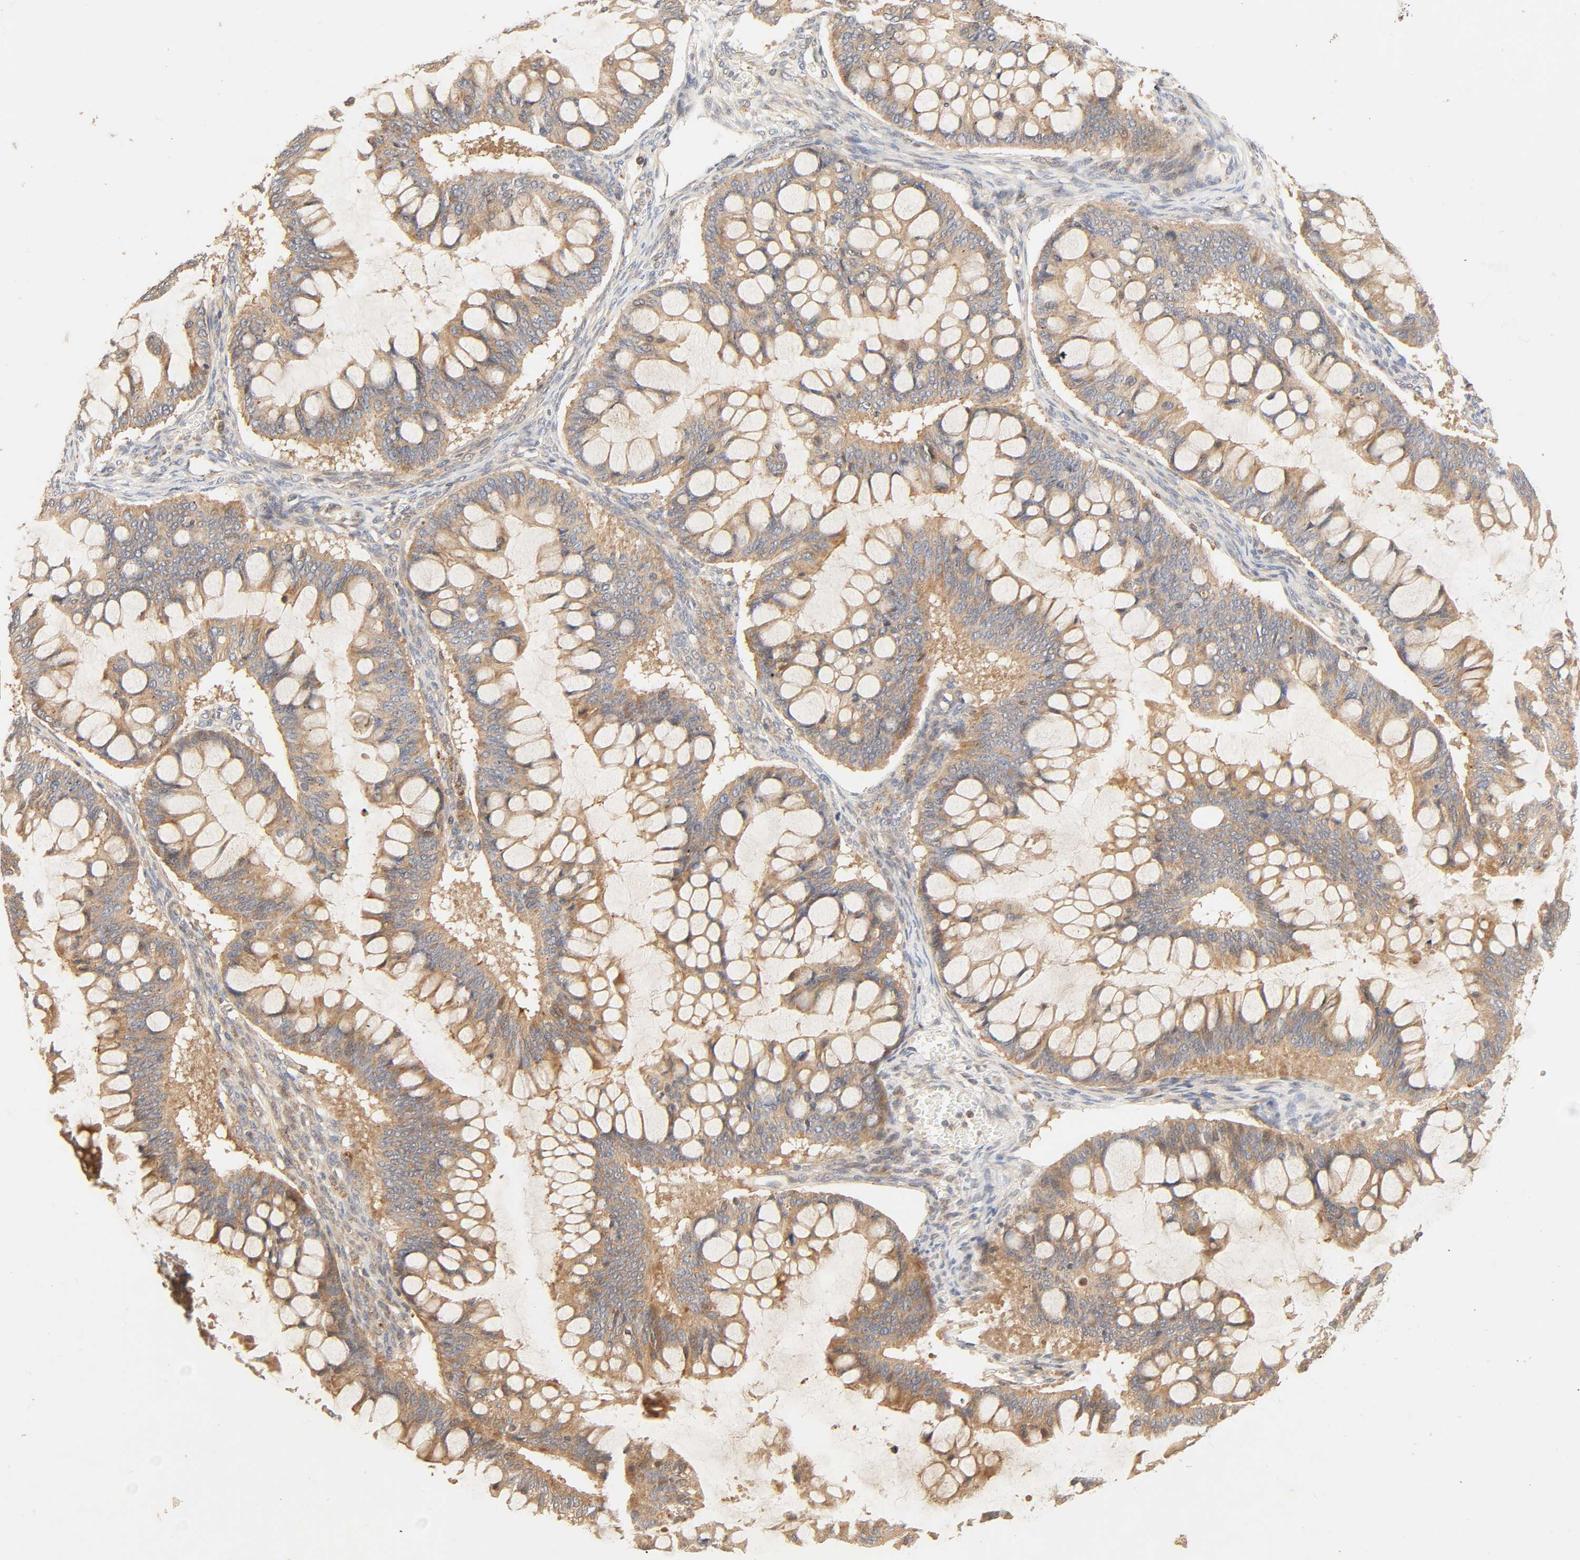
{"staining": {"intensity": "moderate", "quantity": ">75%", "location": "cytoplasmic/membranous"}, "tissue": "ovarian cancer", "cell_type": "Tumor cells", "image_type": "cancer", "snomed": [{"axis": "morphology", "description": "Cystadenocarcinoma, mucinous, NOS"}, {"axis": "topography", "description": "Ovary"}], "caption": "Brown immunohistochemical staining in human ovarian mucinous cystadenocarcinoma reveals moderate cytoplasmic/membranous expression in about >75% of tumor cells.", "gene": "MAPK6", "patient": {"sex": "female", "age": 73}}